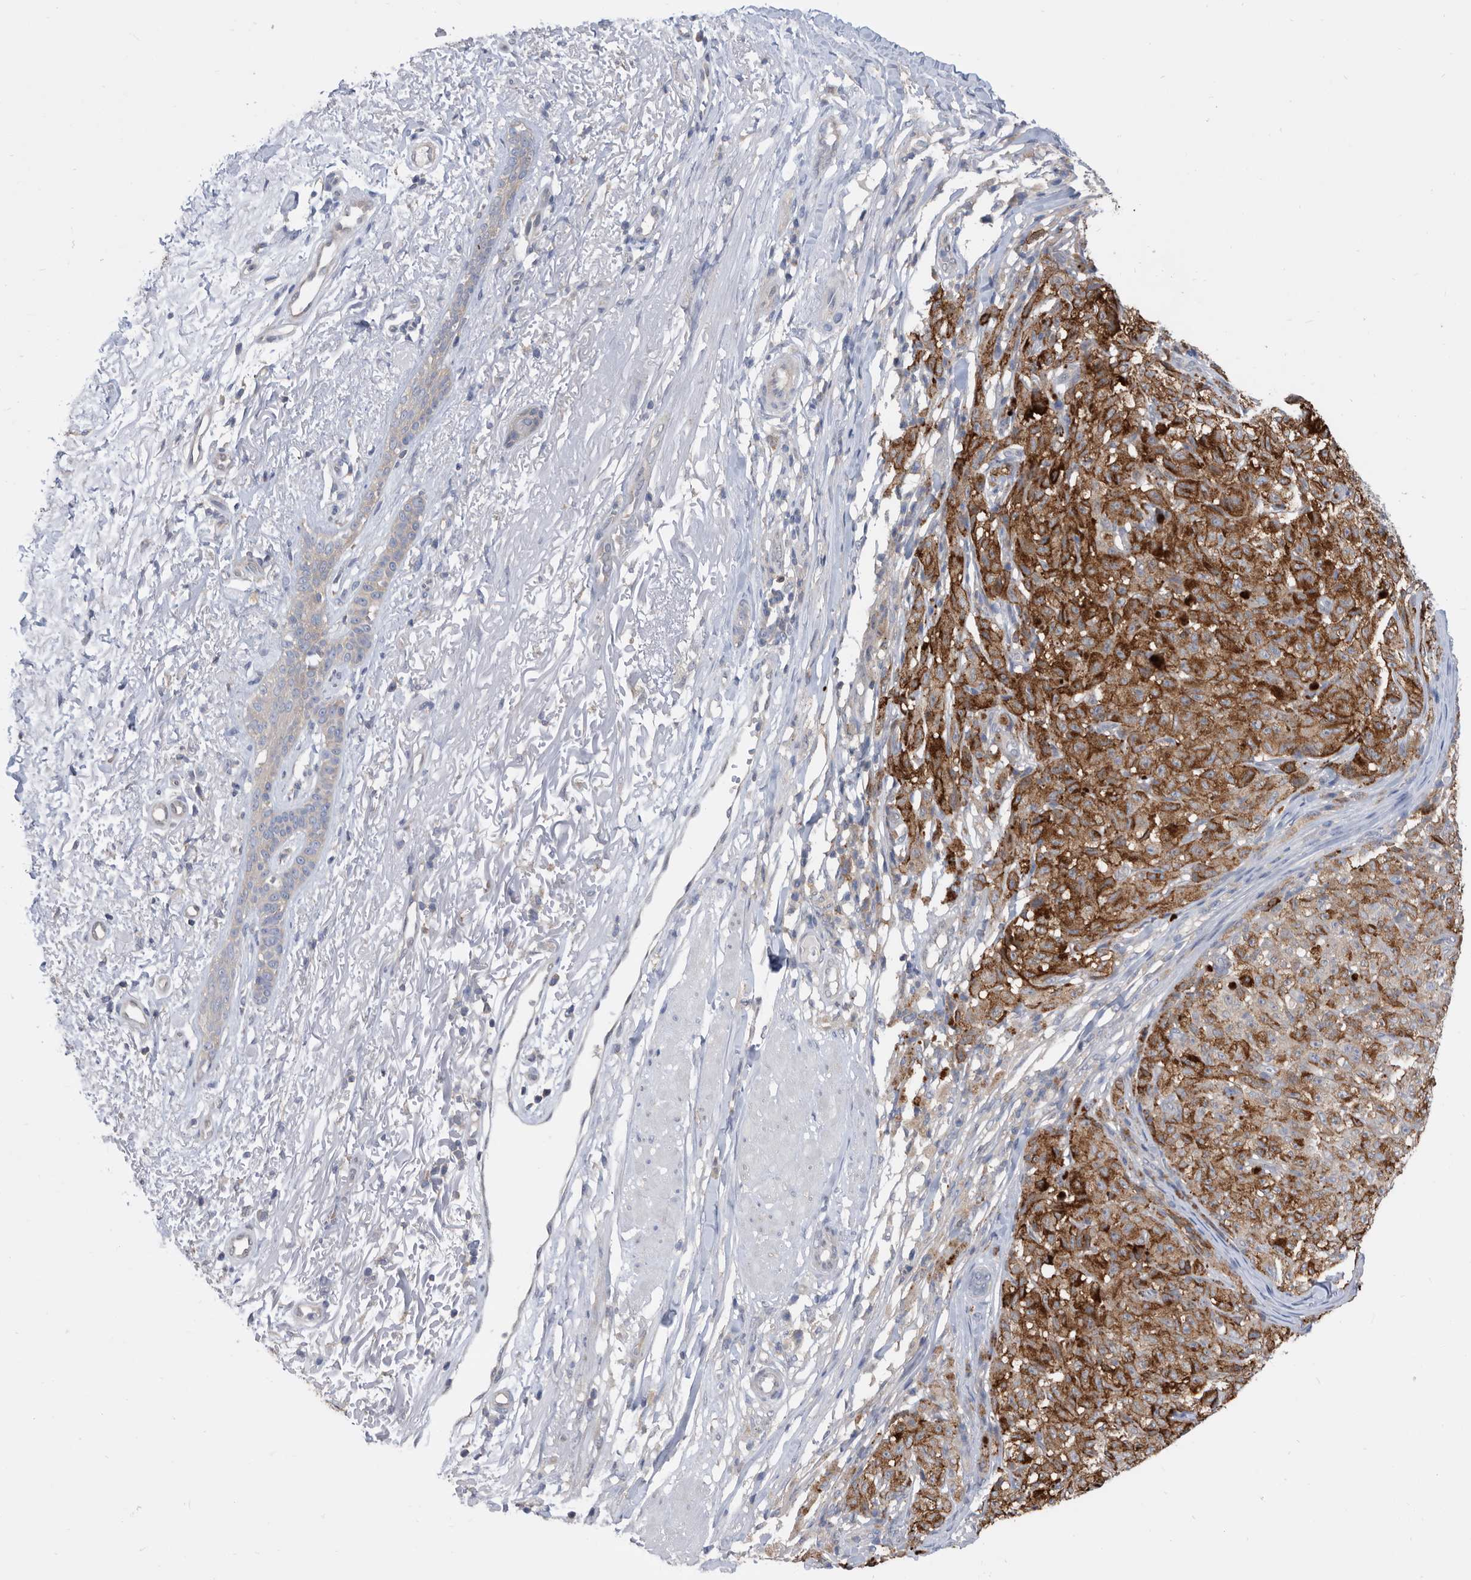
{"staining": {"intensity": "moderate", "quantity": "25%-75%", "location": "cytoplasmic/membranous"}, "tissue": "melanoma", "cell_type": "Tumor cells", "image_type": "cancer", "snomed": [{"axis": "morphology", "description": "Malignant melanoma, NOS"}, {"axis": "topography", "description": "Skin"}], "caption": "Moderate cytoplasmic/membranous protein staining is present in approximately 25%-75% of tumor cells in malignant melanoma.", "gene": "CCT4", "patient": {"sex": "female", "age": 82}}